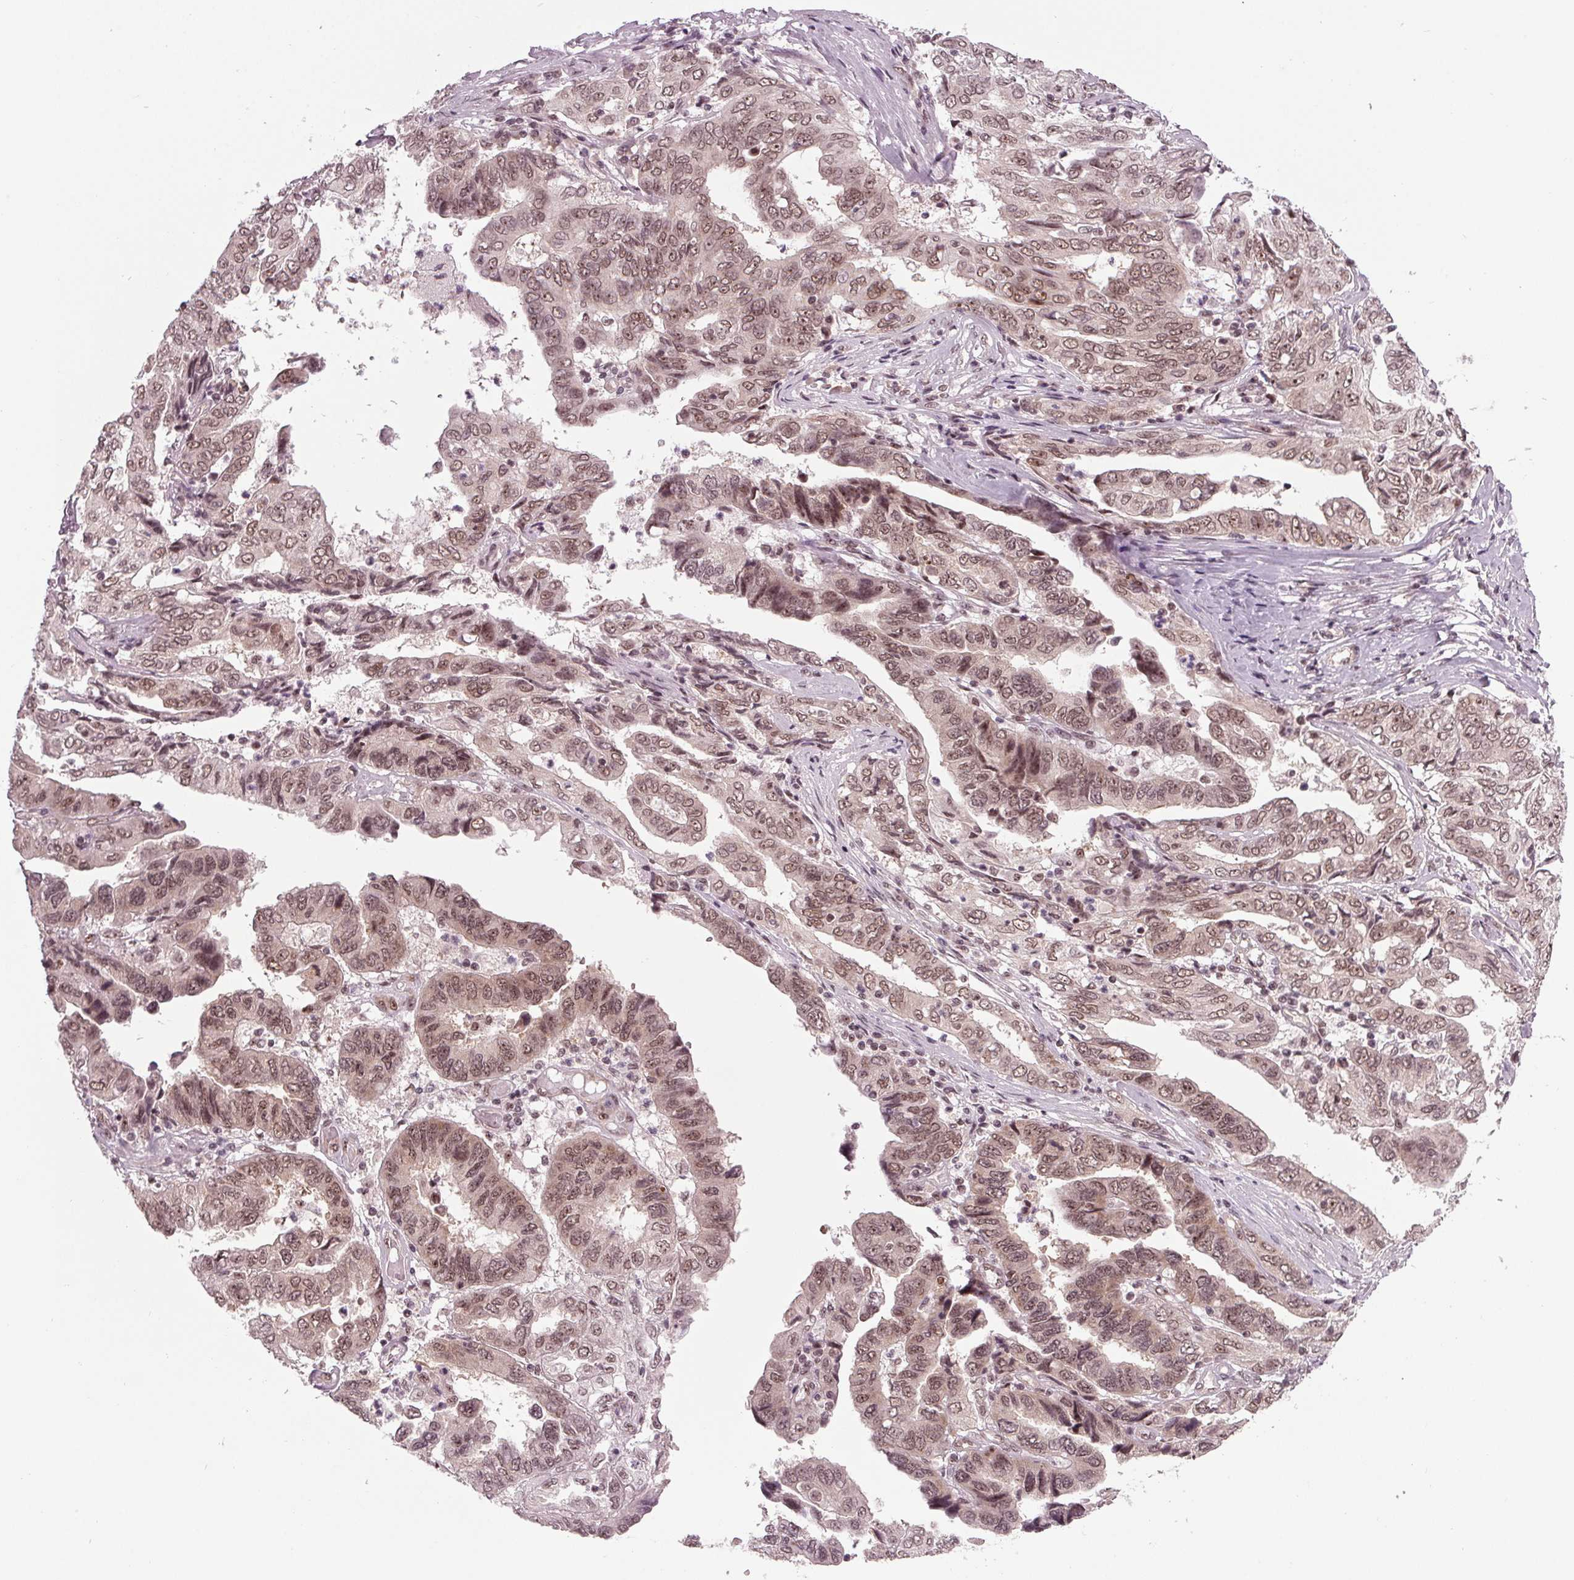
{"staining": {"intensity": "moderate", "quantity": ">75%", "location": "nuclear"}, "tissue": "ovarian cancer", "cell_type": "Tumor cells", "image_type": "cancer", "snomed": [{"axis": "morphology", "description": "Cystadenocarcinoma, serous, NOS"}, {"axis": "topography", "description": "Ovary"}], "caption": "DAB (3,3'-diaminobenzidine) immunohistochemical staining of human serous cystadenocarcinoma (ovarian) demonstrates moderate nuclear protein positivity in approximately >75% of tumor cells.", "gene": "DDX41", "patient": {"sex": "female", "age": 79}}